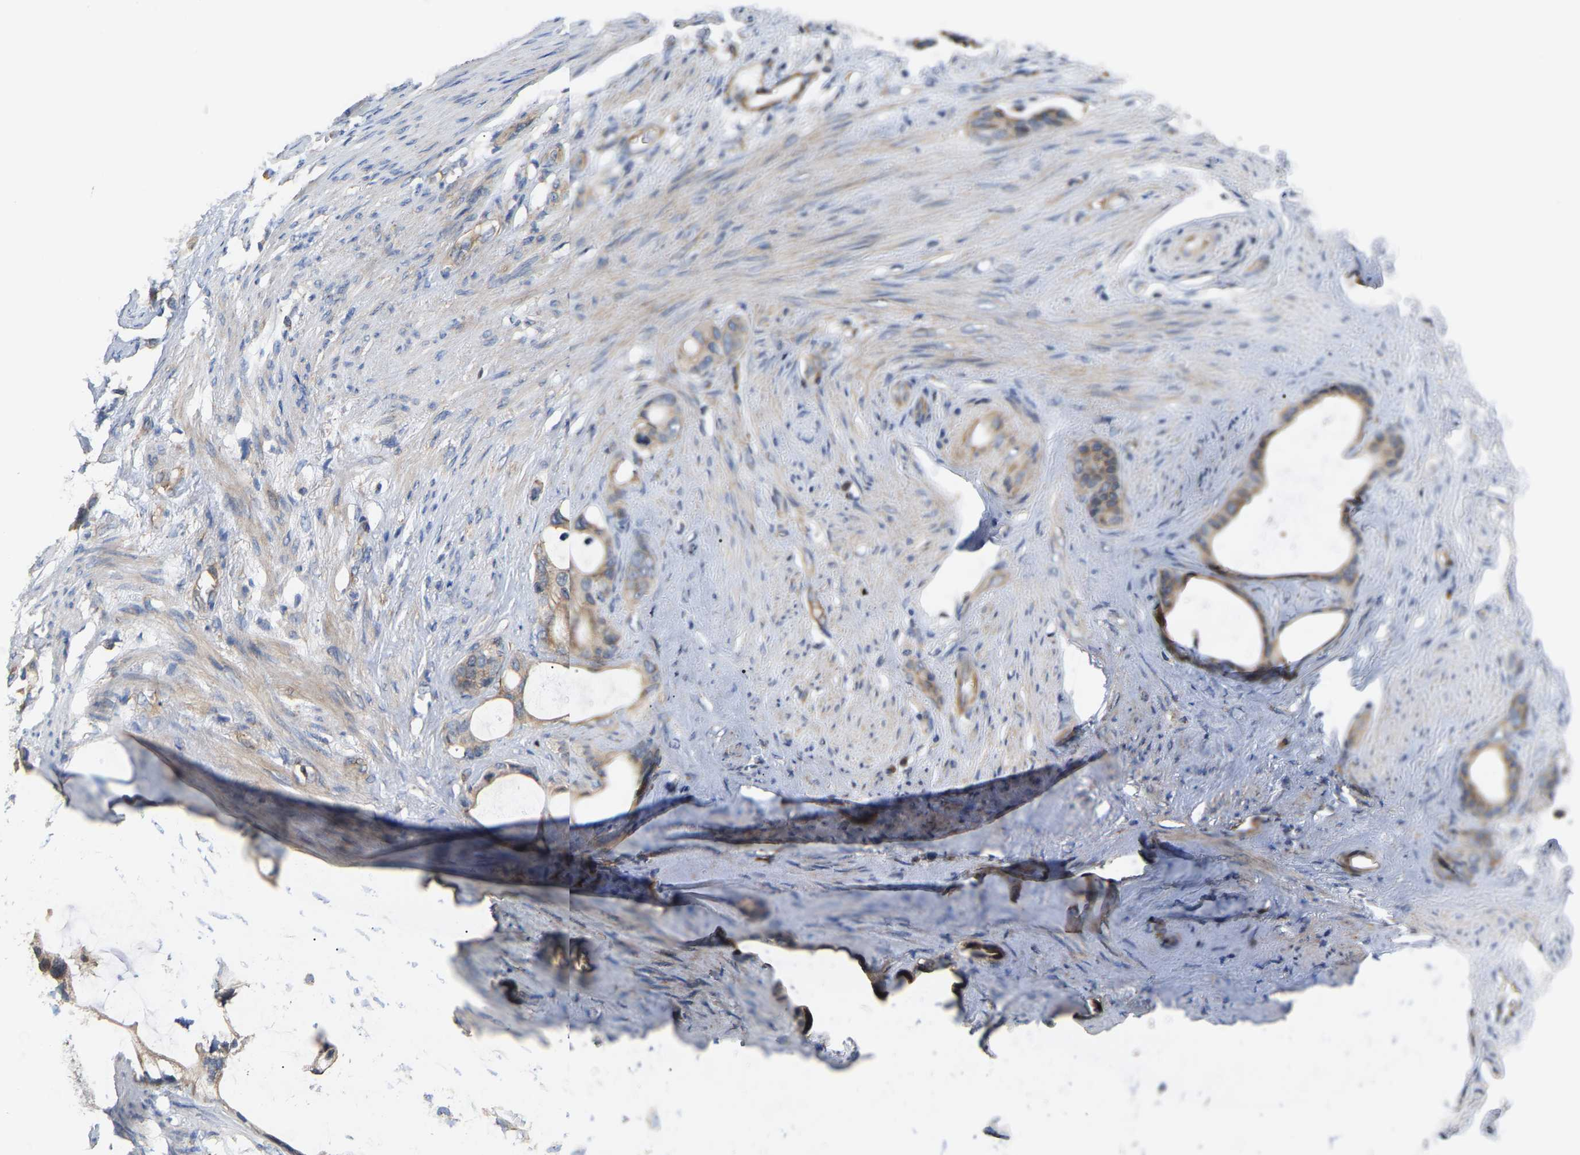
{"staining": {"intensity": "moderate", "quantity": ">75%", "location": "cytoplasmic/membranous"}, "tissue": "stomach cancer", "cell_type": "Tumor cells", "image_type": "cancer", "snomed": [{"axis": "morphology", "description": "Adenocarcinoma, NOS"}, {"axis": "topography", "description": "Stomach"}], "caption": "This is a micrograph of IHC staining of stomach adenocarcinoma, which shows moderate staining in the cytoplasmic/membranous of tumor cells.", "gene": "LAPTM4B", "patient": {"sex": "female", "age": 75}}